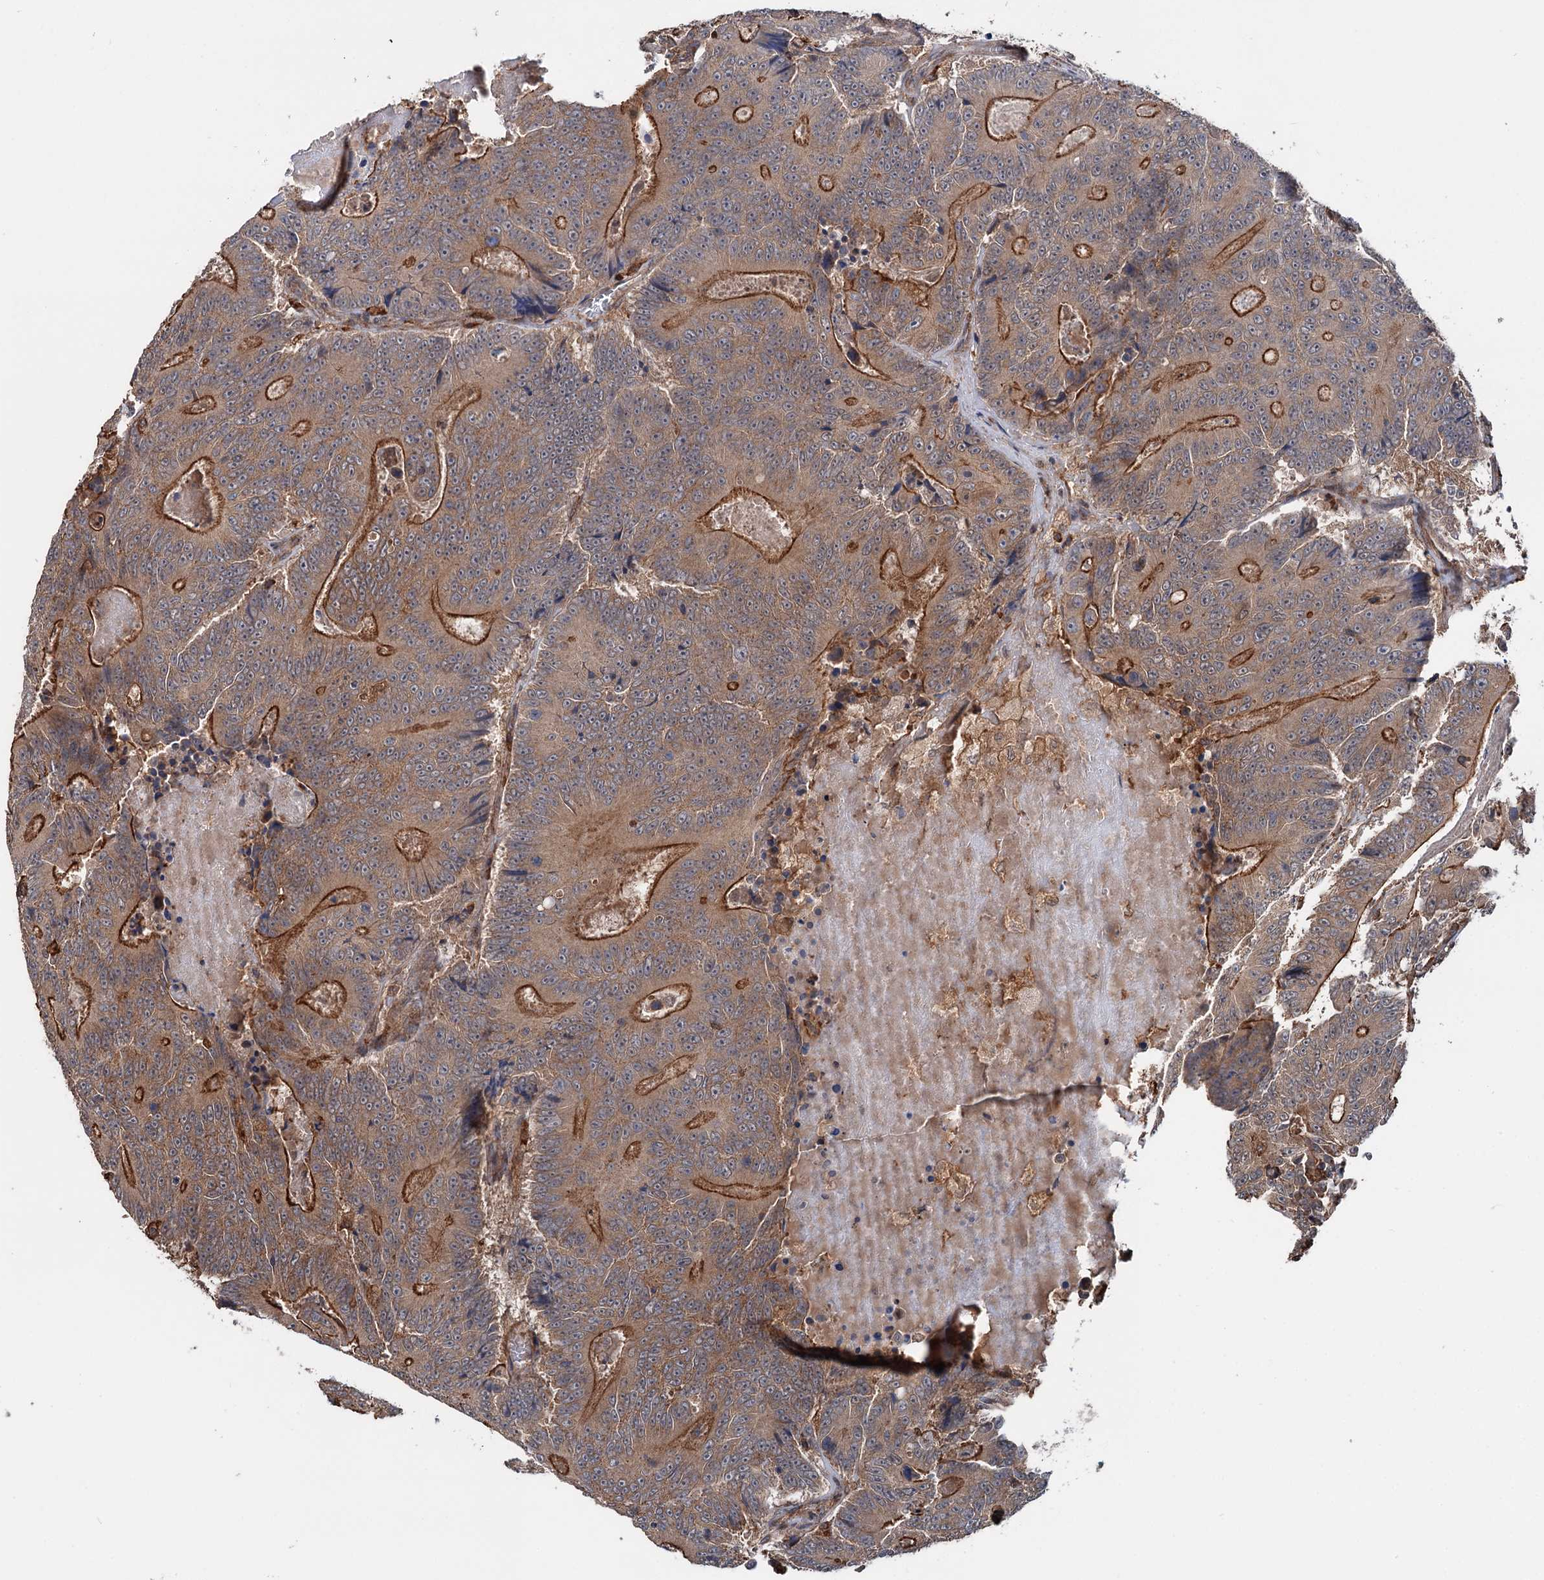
{"staining": {"intensity": "moderate", "quantity": ">75%", "location": "cytoplasmic/membranous"}, "tissue": "colorectal cancer", "cell_type": "Tumor cells", "image_type": "cancer", "snomed": [{"axis": "morphology", "description": "Adenocarcinoma, NOS"}, {"axis": "topography", "description": "Colon"}], "caption": "Protein analysis of adenocarcinoma (colorectal) tissue shows moderate cytoplasmic/membranous staining in approximately >75% of tumor cells.", "gene": "GRIP1", "patient": {"sex": "male", "age": 83}}